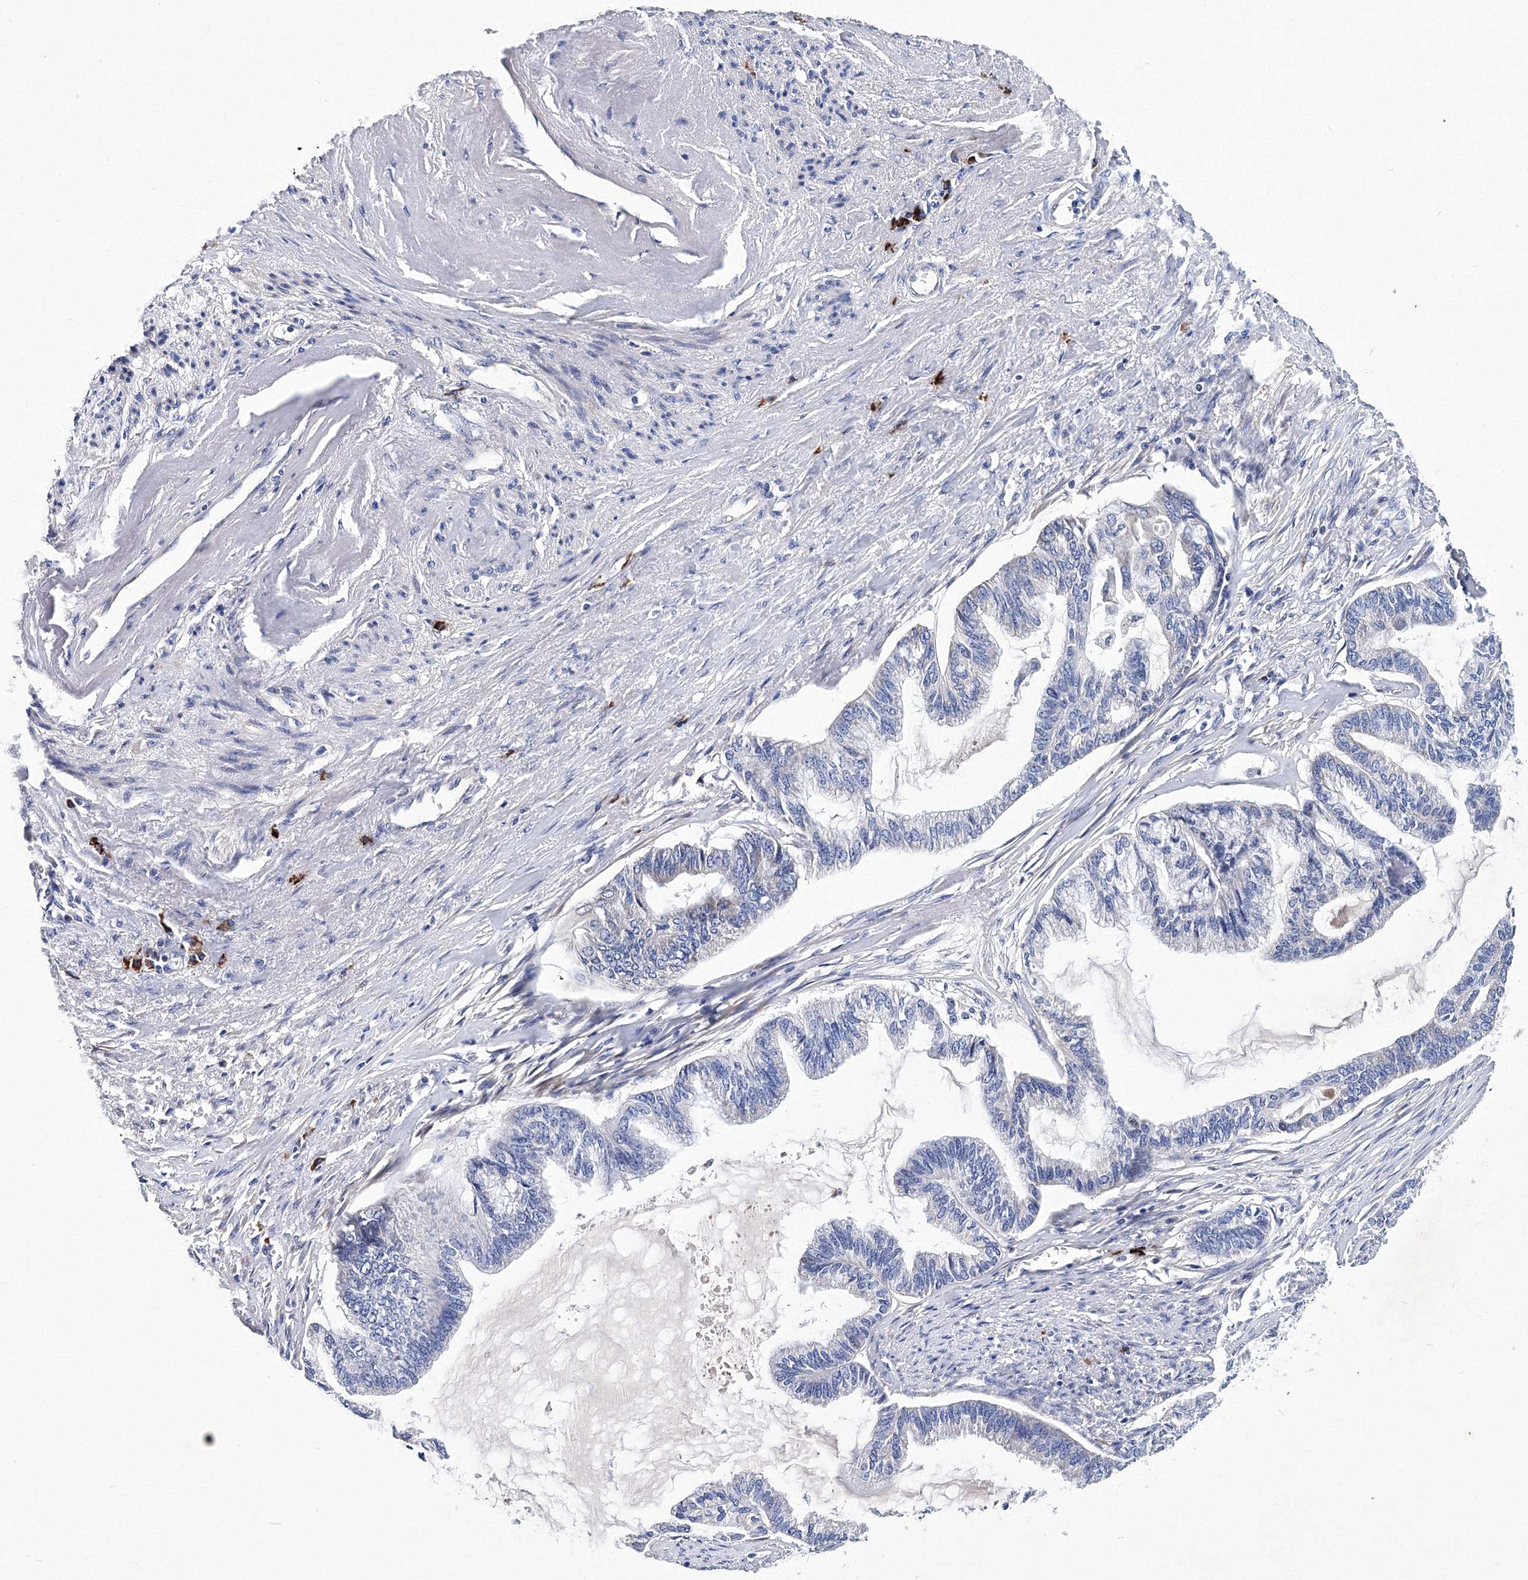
{"staining": {"intensity": "negative", "quantity": "none", "location": "none"}, "tissue": "endometrial cancer", "cell_type": "Tumor cells", "image_type": "cancer", "snomed": [{"axis": "morphology", "description": "Adenocarcinoma, NOS"}, {"axis": "topography", "description": "Endometrium"}], "caption": "DAB immunohistochemical staining of endometrial cancer exhibits no significant expression in tumor cells. The staining is performed using DAB brown chromogen with nuclei counter-stained in using hematoxylin.", "gene": "TRPM2", "patient": {"sex": "female", "age": 86}}